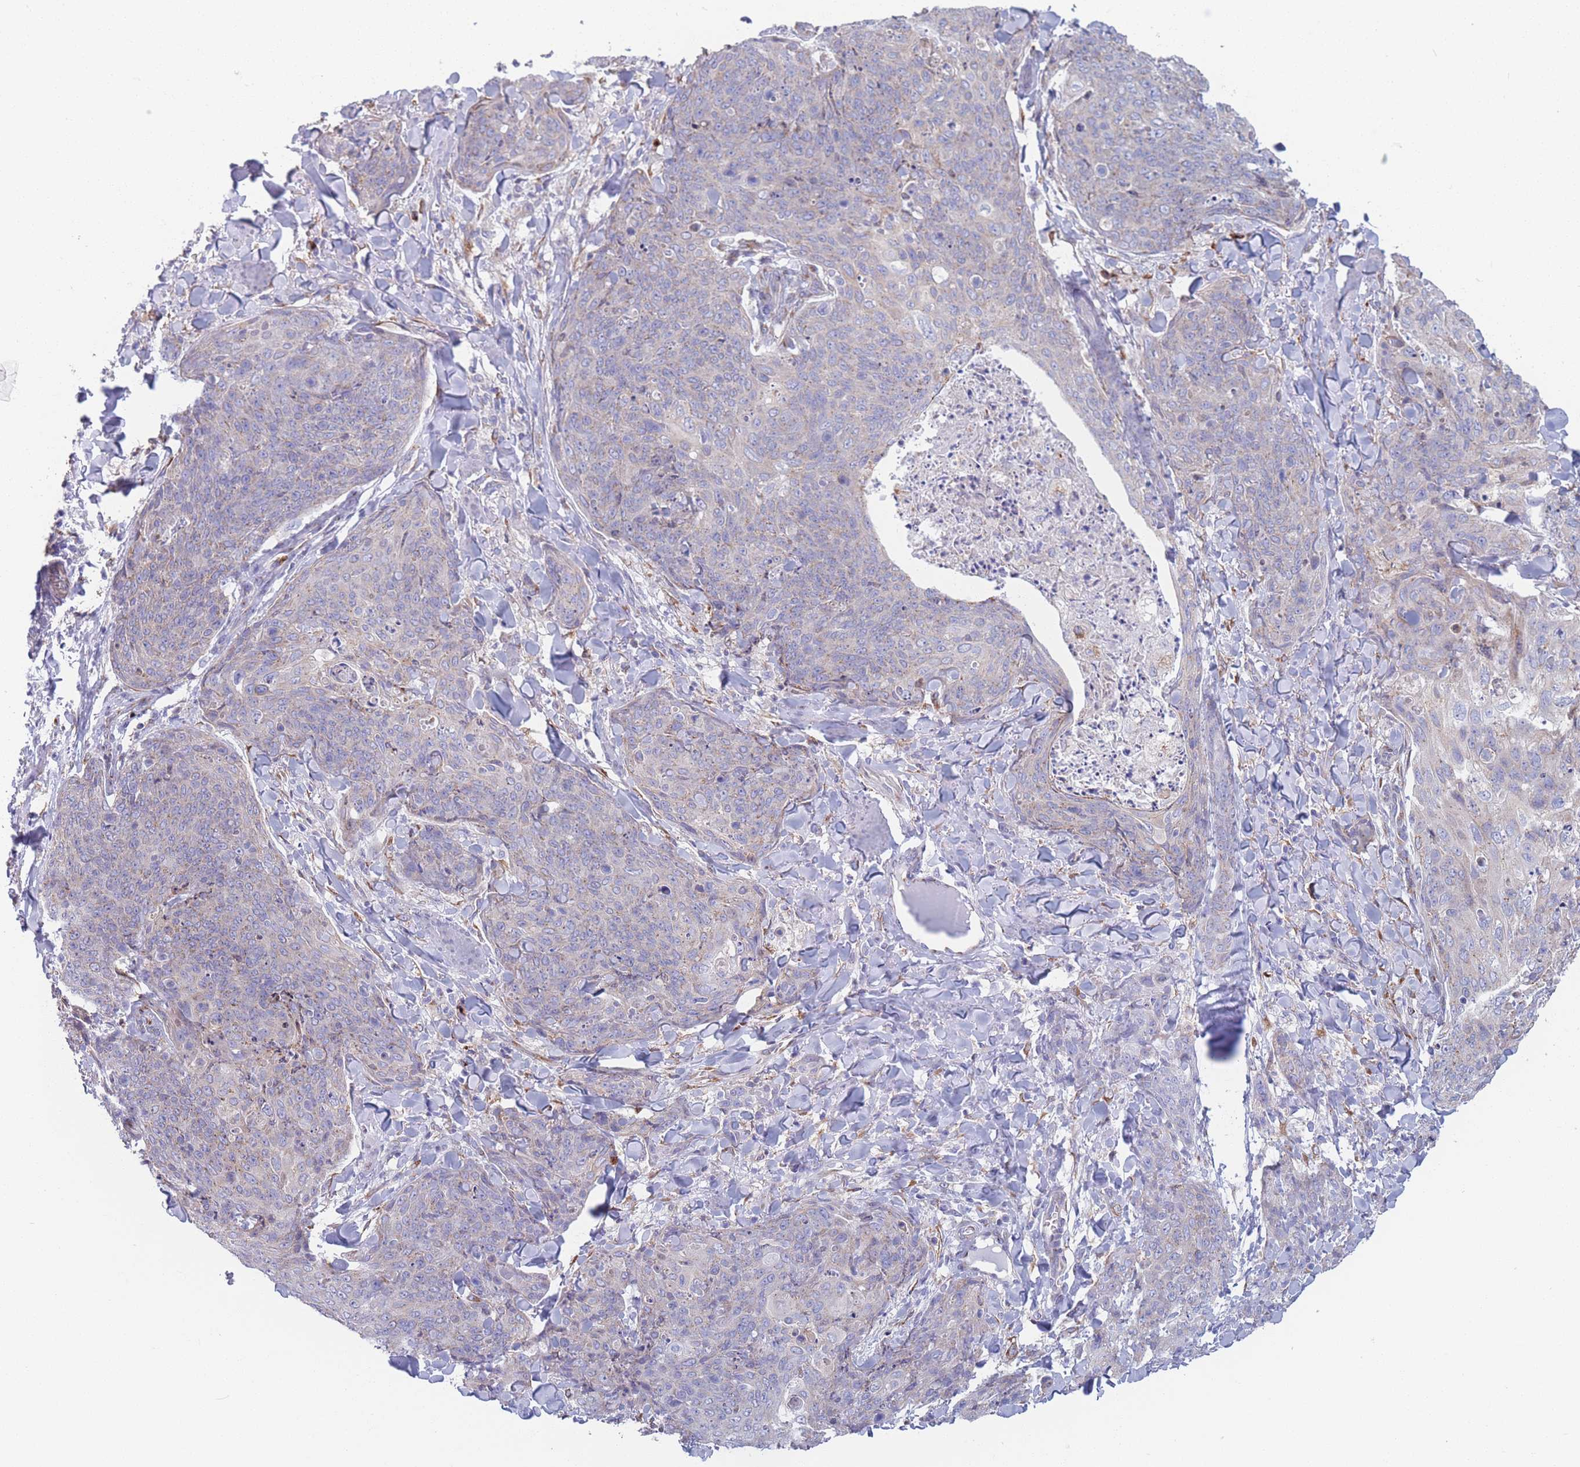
{"staining": {"intensity": "weak", "quantity": "25%-75%", "location": "cytoplasmic/membranous"}, "tissue": "skin cancer", "cell_type": "Tumor cells", "image_type": "cancer", "snomed": [{"axis": "morphology", "description": "Squamous cell carcinoma, NOS"}, {"axis": "topography", "description": "Skin"}, {"axis": "topography", "description": "Vulva"}], "caption": "Immunohistochemical staining of squamous cell carcinoma (skin) shows low levels of weak cytoplasmic/membranous protein expression in approximately 25%-75% of tumor cells.", "gene": "MRPL30", "patient": {"sex": "female", "age": 85}}